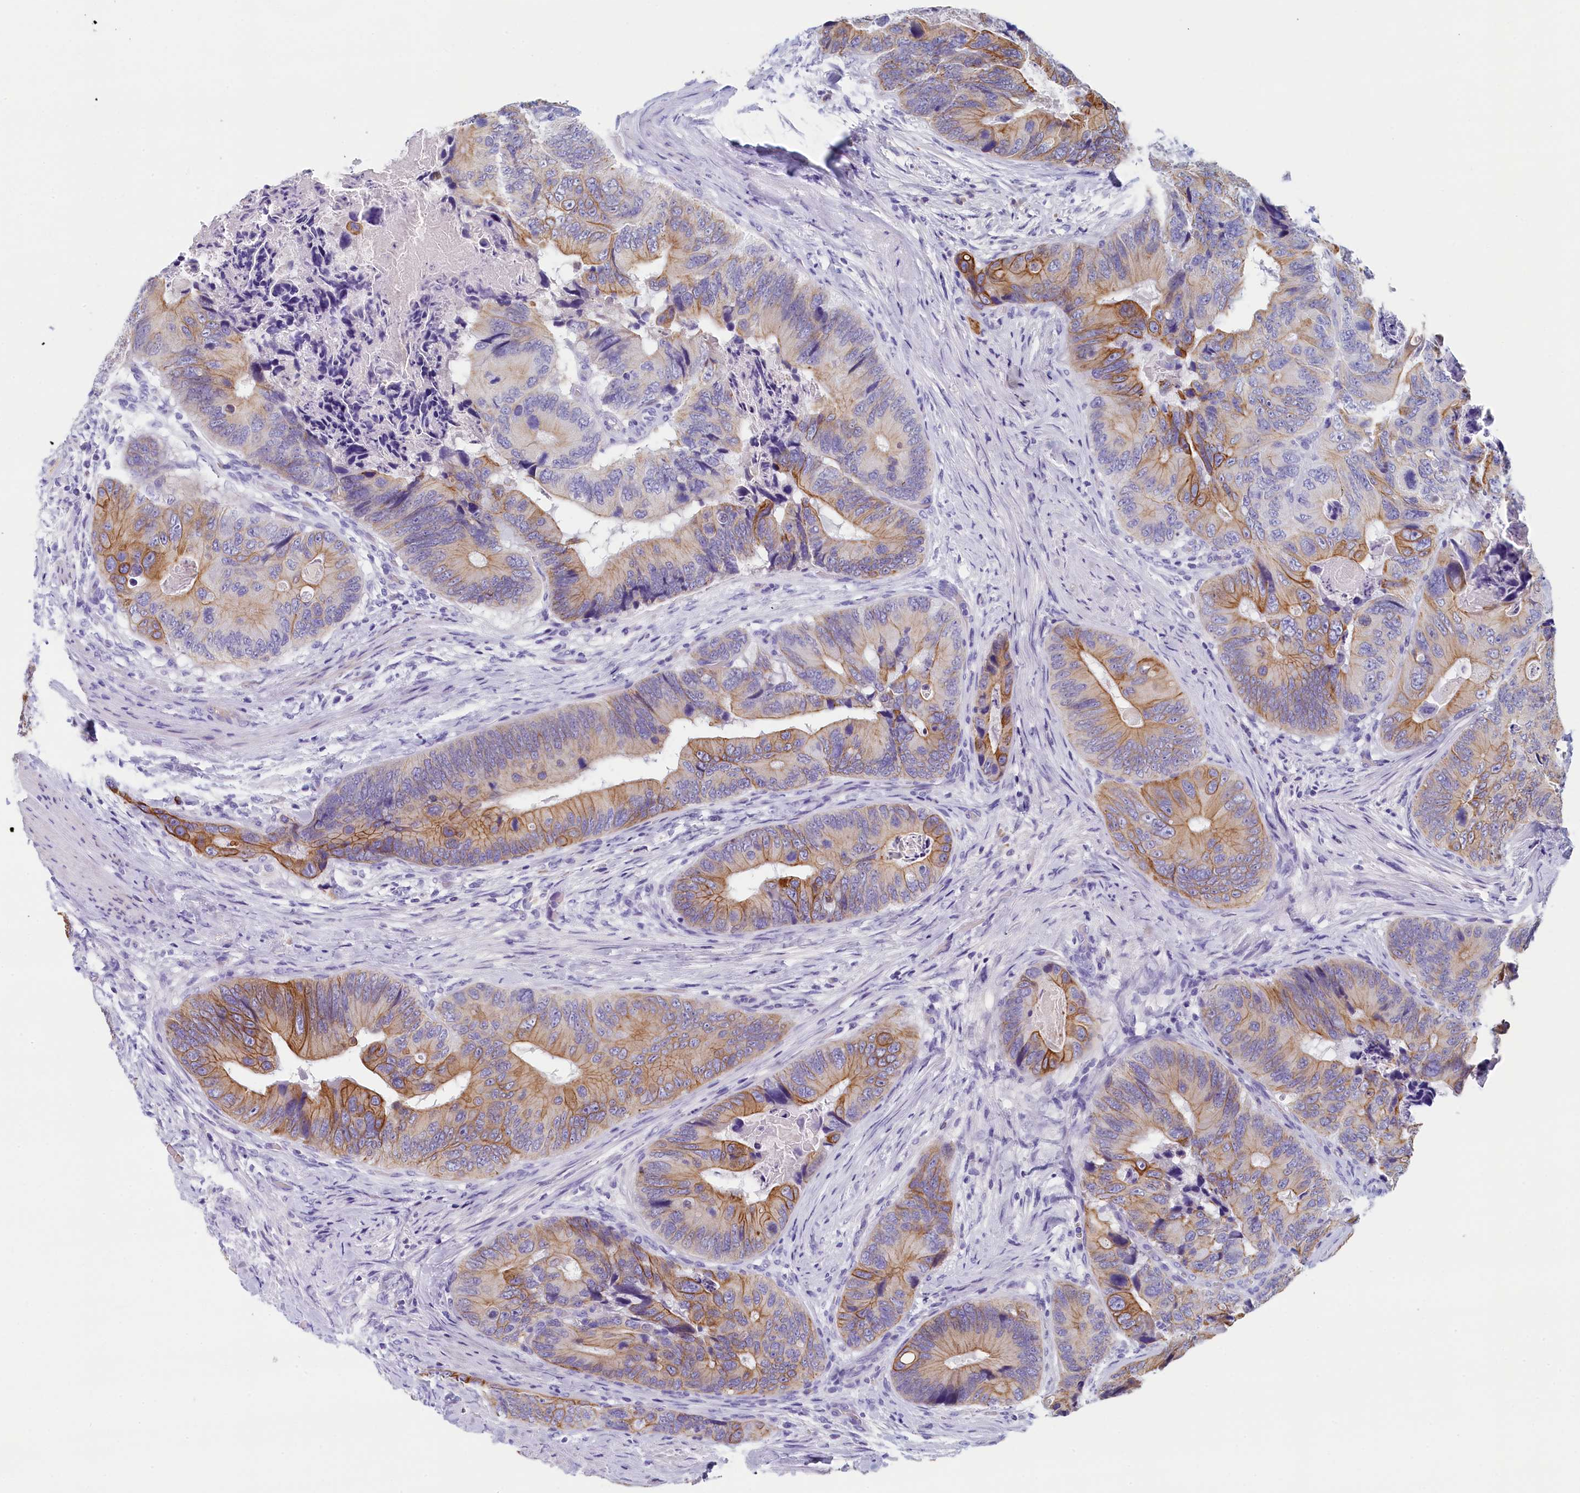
{"staining": {"intensity": "moderate", "quantity": ">75%", "location": "cytoplasmic/membranous"}, "tissue": "colorectal cancer", "cell_type": "Tumor cells", "image_type": "cancer", "snomed": [{"axis": "morphology", "description": "Adenocarcinoma, NOS"}, {"axis": "topography", "description": "Colon"}], "caption": "A brown stain labels moderate cytoplasmic/membranous expression of a protein in adenocarcinoma (colorectal) tumor cells.", "gene": "GUCA1C", "patient": {"sex": "male", "age": 84}}